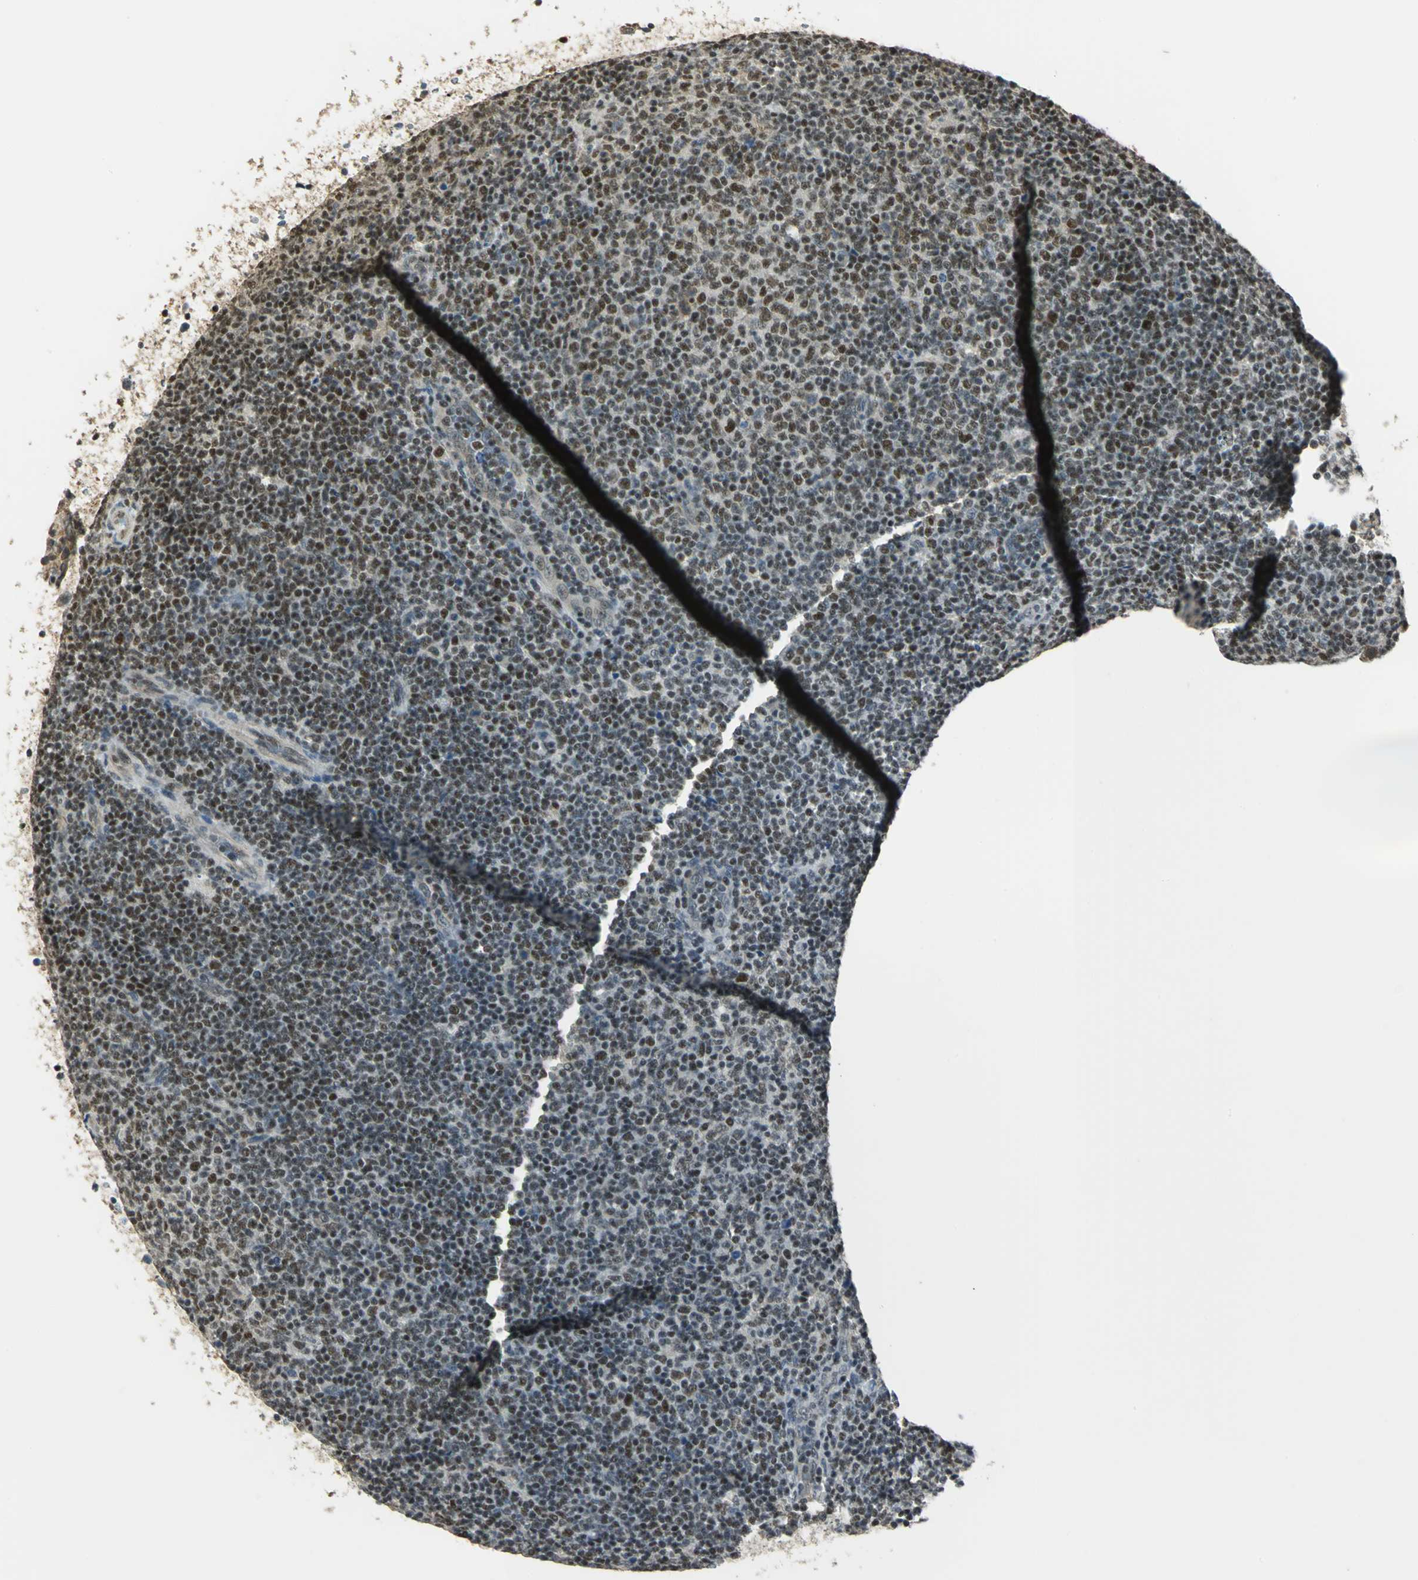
{"staining": {"intensity": "moderate", "quantity": "25%-75%", "location": "nuclear"}, "tissue": "lymphoma", "cell_type": "Tumor cells", "image_type": "cancer", "snomed": [{"axis": "morphology", "description": "Malignant lymphoma, non-Hodgkin's type, Low grade"}, {"axis": "topography", "description": "Lymph node"}], "caption": "Moderate nuclear positivity is identified in about 25%-75% of tumor cells in lymphoma.", "gene": "ELF1", "patient": {"sex": "male", "age": 70}}